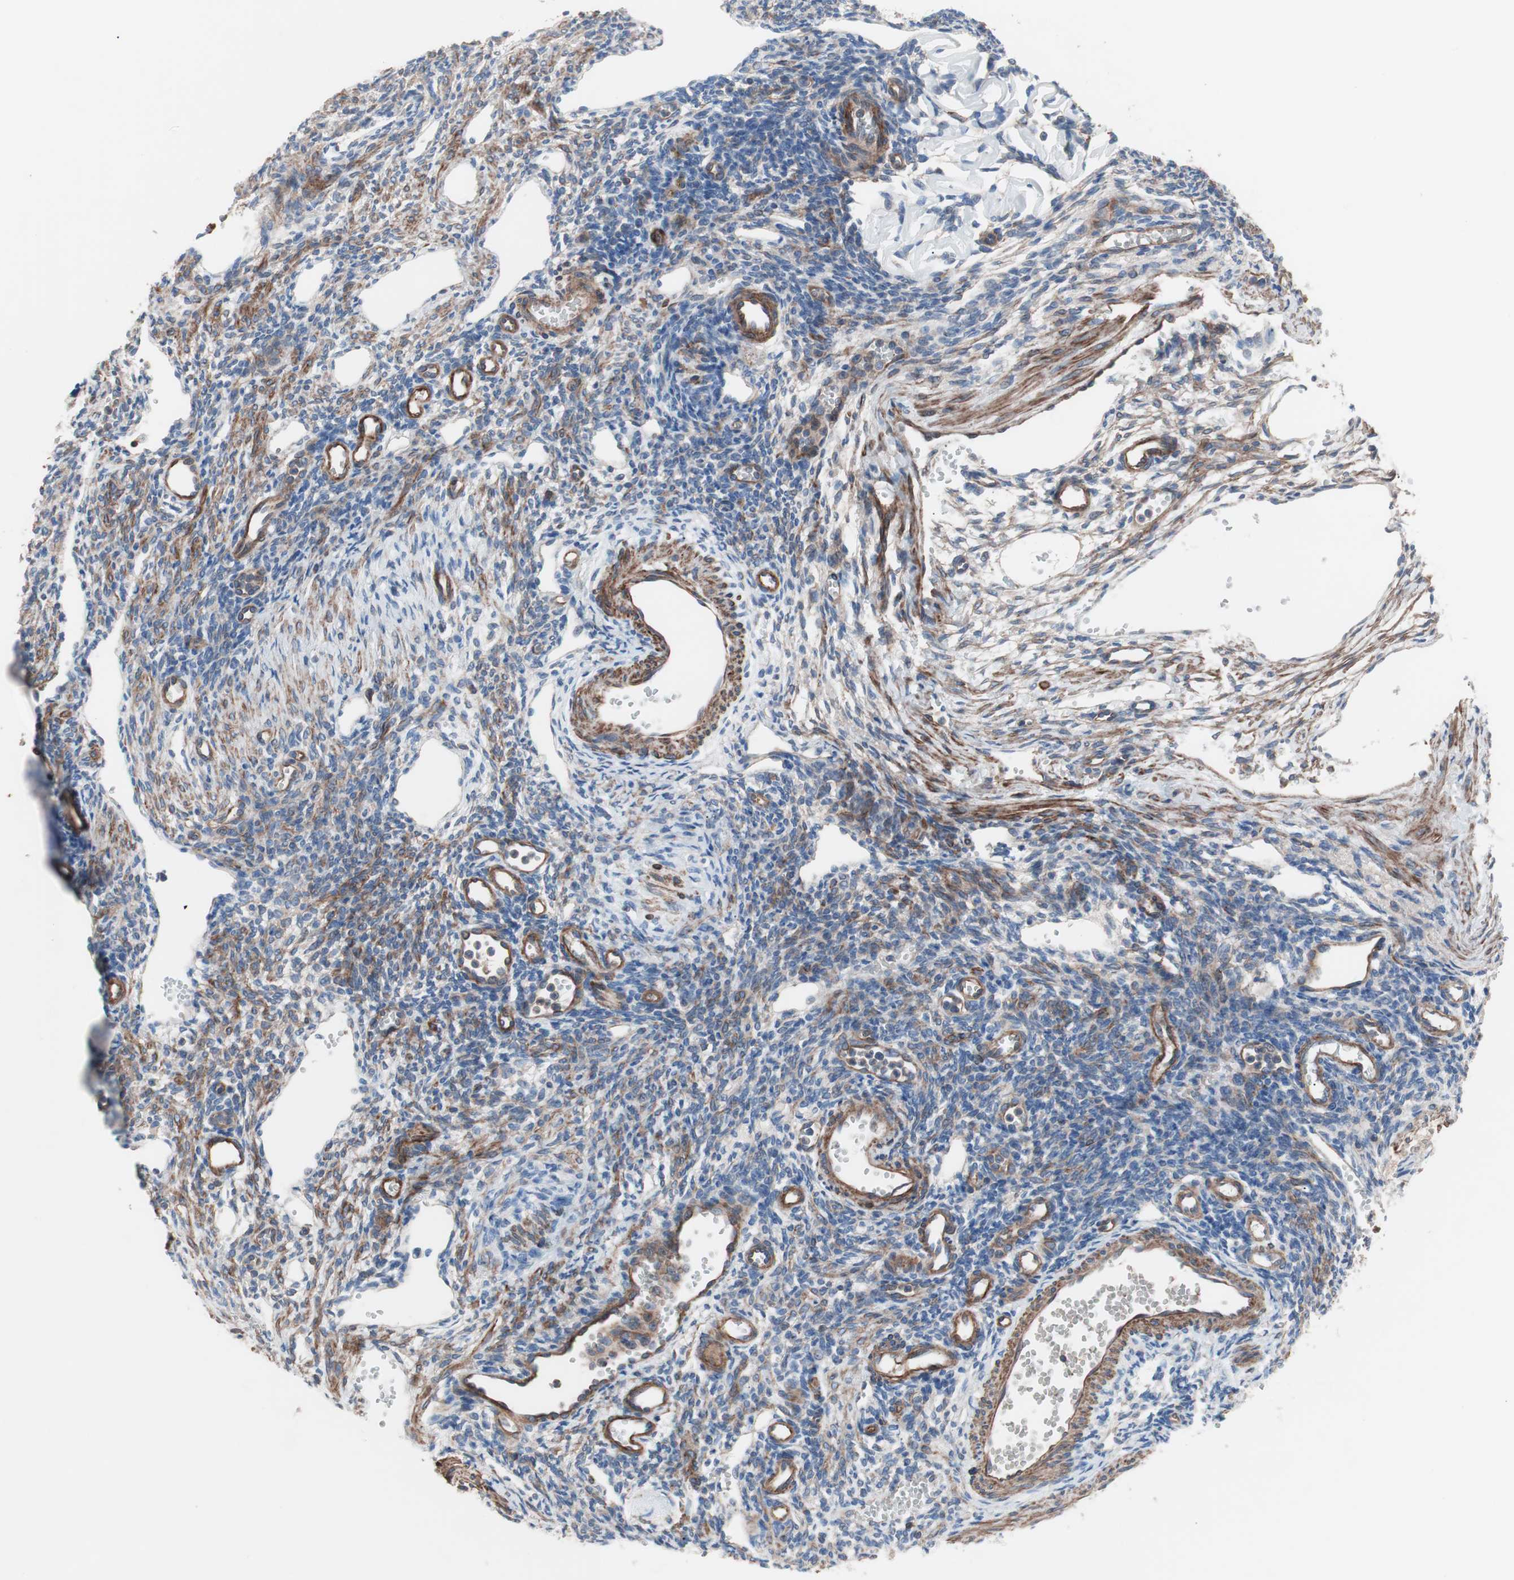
{"staining": {"intensity": "moderate", "quantity": ">75%", "location": "cytoplasmic/membranous"}, "tissue": "ovary", "cell_type": "Follicle cells", "image_type": "normal", "snomed": [{"axis": "morphology", "description": "Normal tissue, NOS"}, {"axis": "topography", "description": "Ovary"}], "caption": "Moderate cytoplasmic/membranous staining is appreciated in approximately >75% of follicle cells in normal ovary. Using DAB (3,3'-diaminobenzidine) (brown) and hematoxylin (blue) stains, captured at high magnification using brightfield microscopy.", "gene": "GPR160", "patient": {"sex": "female", "age": 33}}